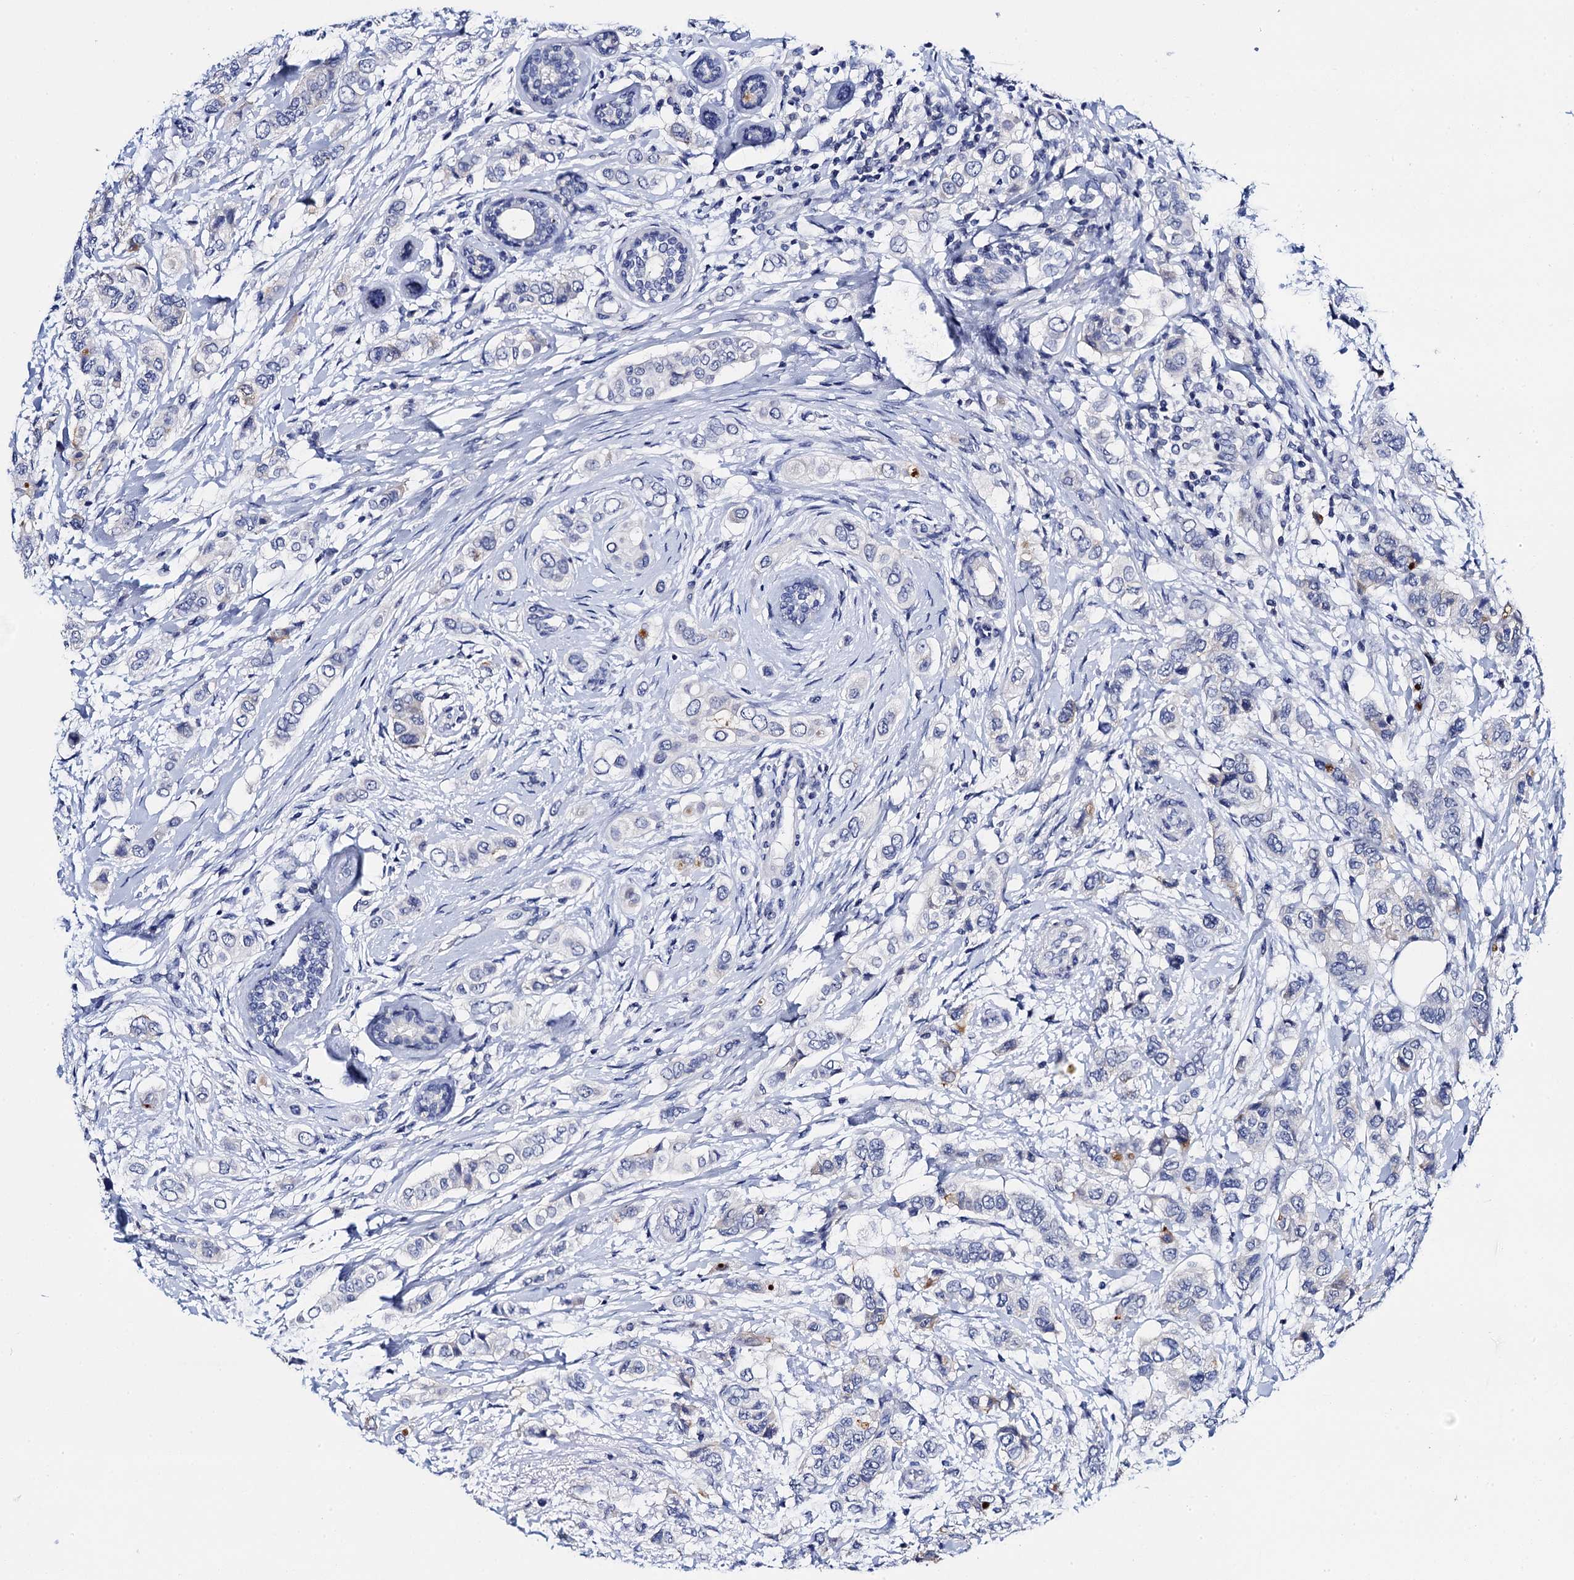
{"staining": {"intensity": "weak", "quantity": "<25%", "location": "cytoplasmic/membranous"}, "tissue": "breast cancer", "cell_type": "Tumor cells", "image_type": "cancer", "snomed": [{"axis": "morphology", "description": "Lobular carcinoma"}, {"axis": "topography", "description": "Breast"}], "caption": "IHC image of neoplastic tissue: human breast cancer (lobular carcinoma) stained with DAB shows no significant protein staining in tumor cells.", "gene": "LYPD3", "patient": {"sex": "female", "age": 51}}